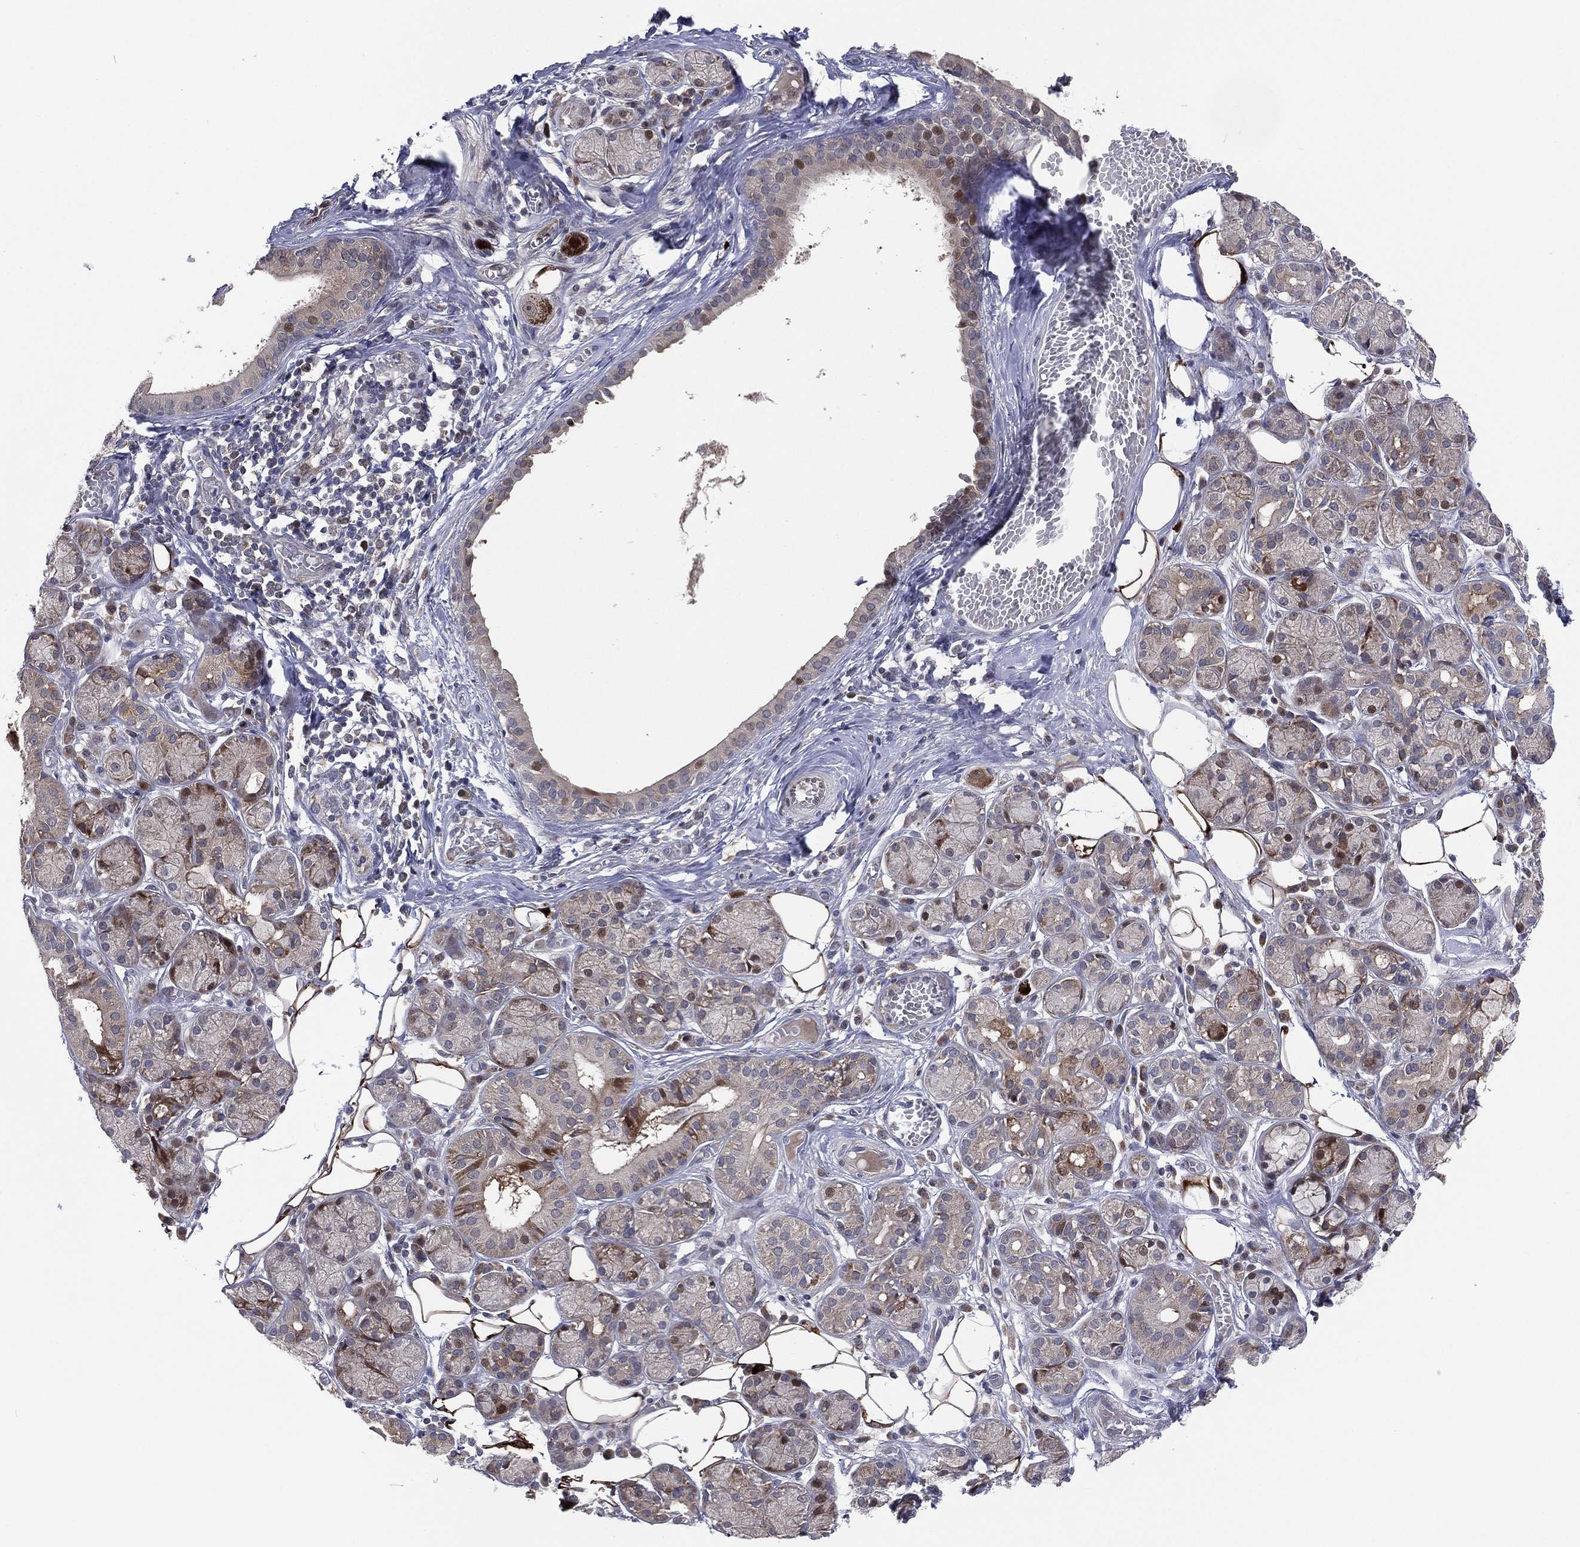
{"staining": {"intensity": "strong", "quantity": "<25%", "location": "cytoplasmic/membranous,nuclear"}, "tissue": "salivary gland", "cell_type": "Glandular cells", "image_type": "normal", "snomed": [{"axis": "morphology", "description": "Normal tissue, NOS"}, {"axis": "topography", "description": "Salivary gland"}, {"axis": "topography", "description": "Peripheral nerve tissue"}], "caption": "Normal salivary gland shows strong cytoplasmic/membranous,nuclear positivity in about <25% of glandular cells, visualized by immunohistochemistry. (Brightfield microscopy of DAB IHC at high magnification).", "gene": "UTP14A", "patient": {"sex": "male", "age": 71}}